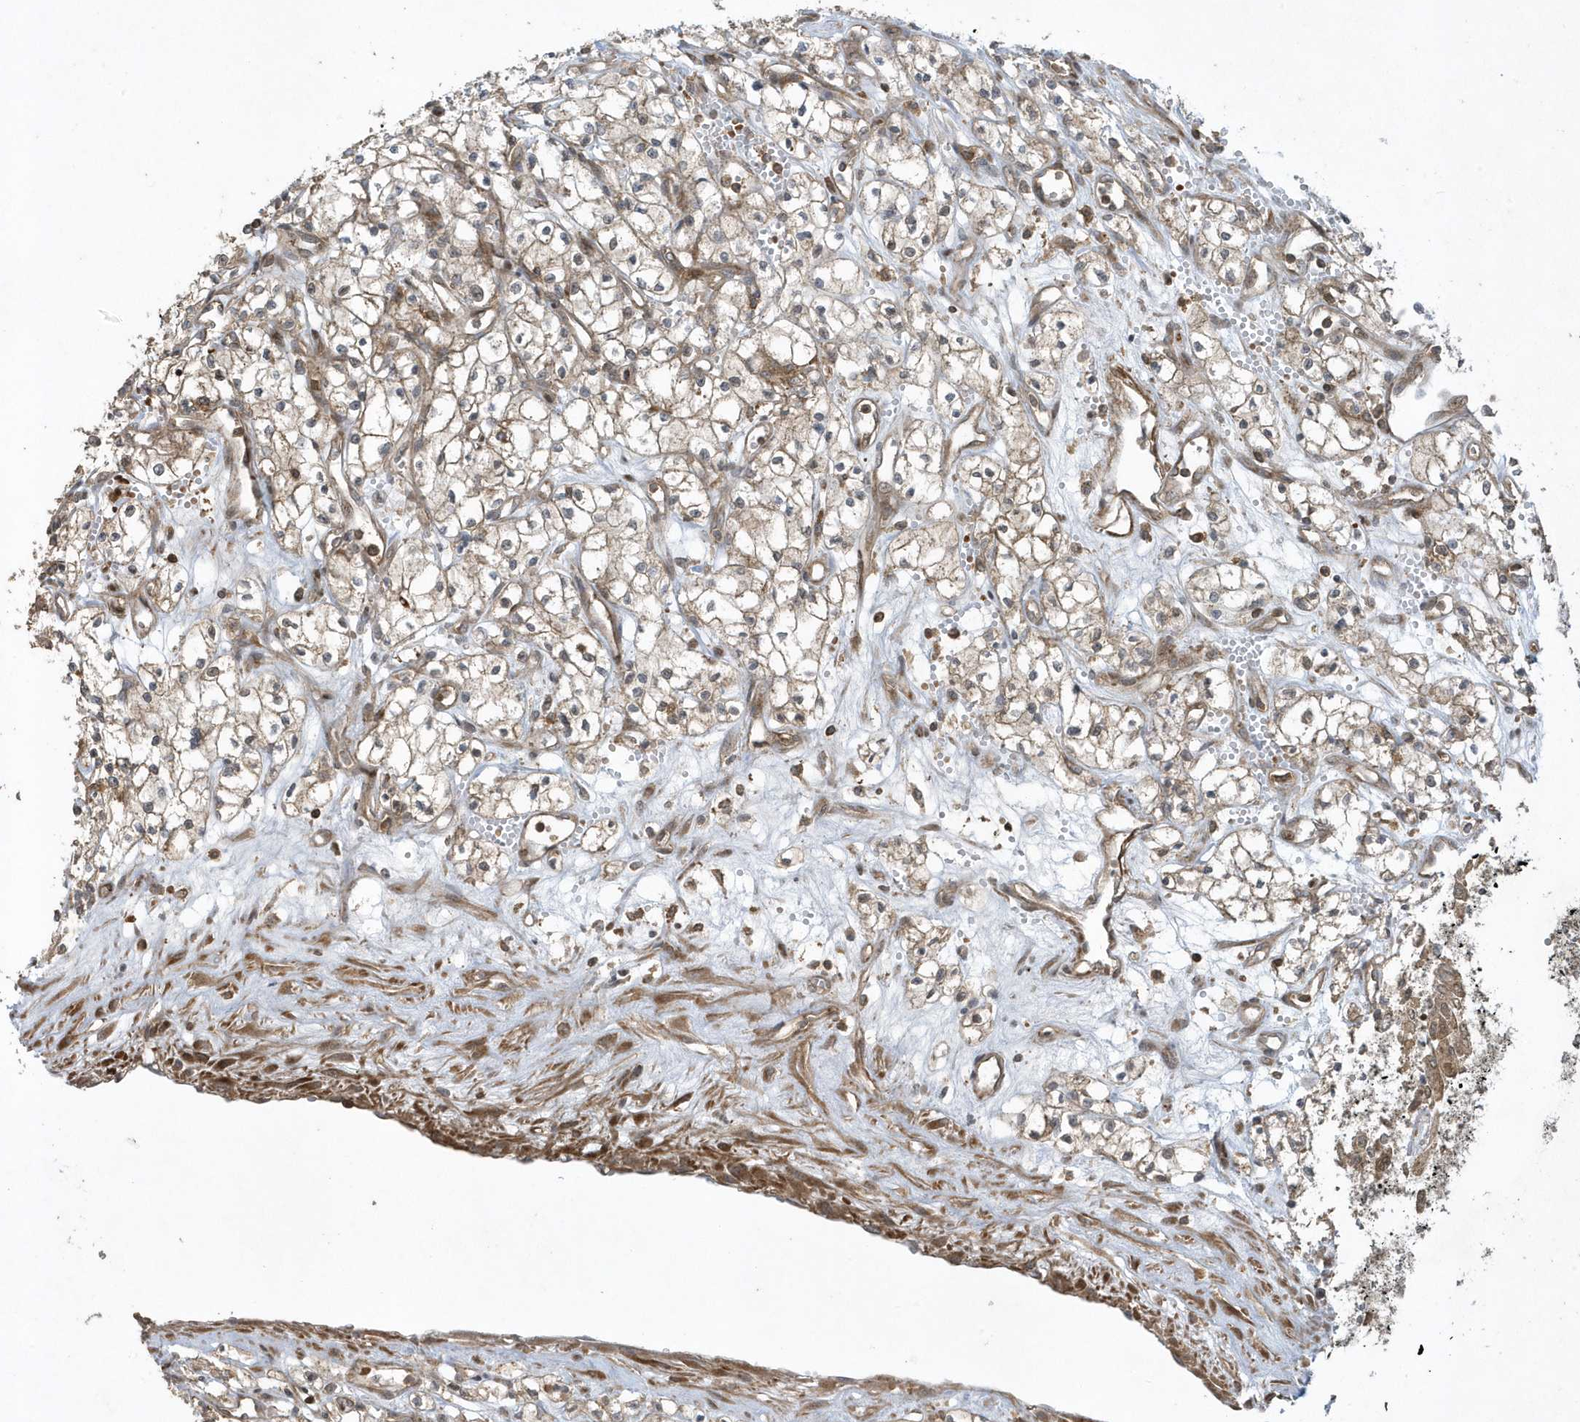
{"staining": {"intensity": "moderate", "quantity": ">75%", "location": "cytoplasmic/membranous"}, "tissue": "renal cancer", "cell_type": "Tumor cells", "image_type": "cancer", "snomed": [{"axis": "morphology", "description": "Adenocarcinoma, NOS"}, {"axis": "topography", "description": "Kidney"}], "caption": "This image exhibits IHC staining of human renal adenocarcinoma, with medium moderate cytoplasmic/membranous staining in about >75% of tumor cells.", "gene": "STAMBP", "patient": {"sex": "male", "age": 59}}